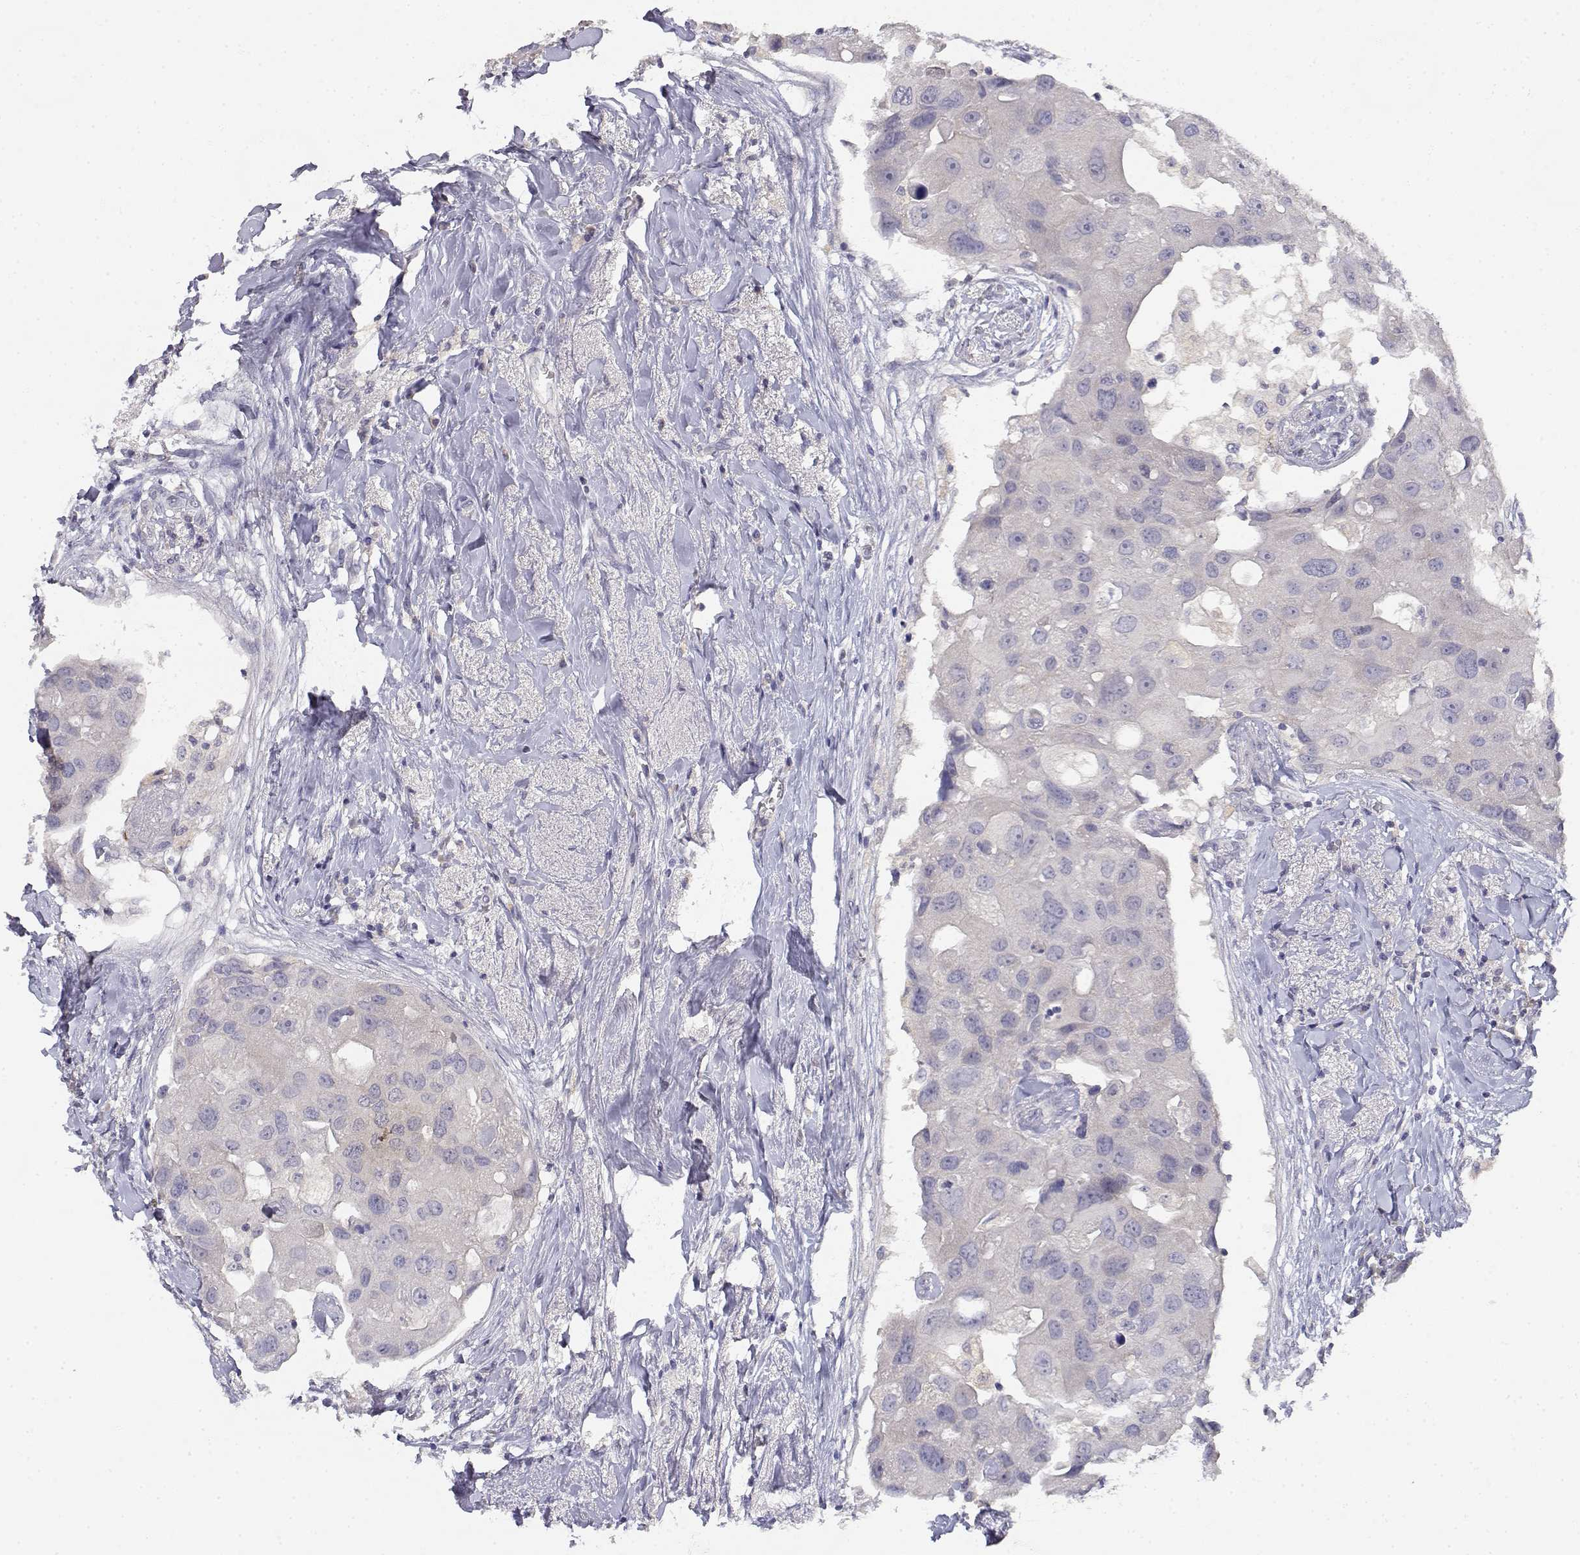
{"staining": {"intensity": "negative", "quantity": "none", "location": "none"}, "tissue": "breast cancer", "cell_type": "Tumor cells", "image_type": "cancer", "snomed": [{"axis": "morphology", "description": "Duct carcinoma"}, {"axis": "topography", "description": "Breast"}], "caption": "DAB immunohistochemical staining of human intraductal carcinoma (breast) demonstrates no significant positivity in tumor cells.", "gene": "ADA", "patient": {"sex": "female", "age": 43}}